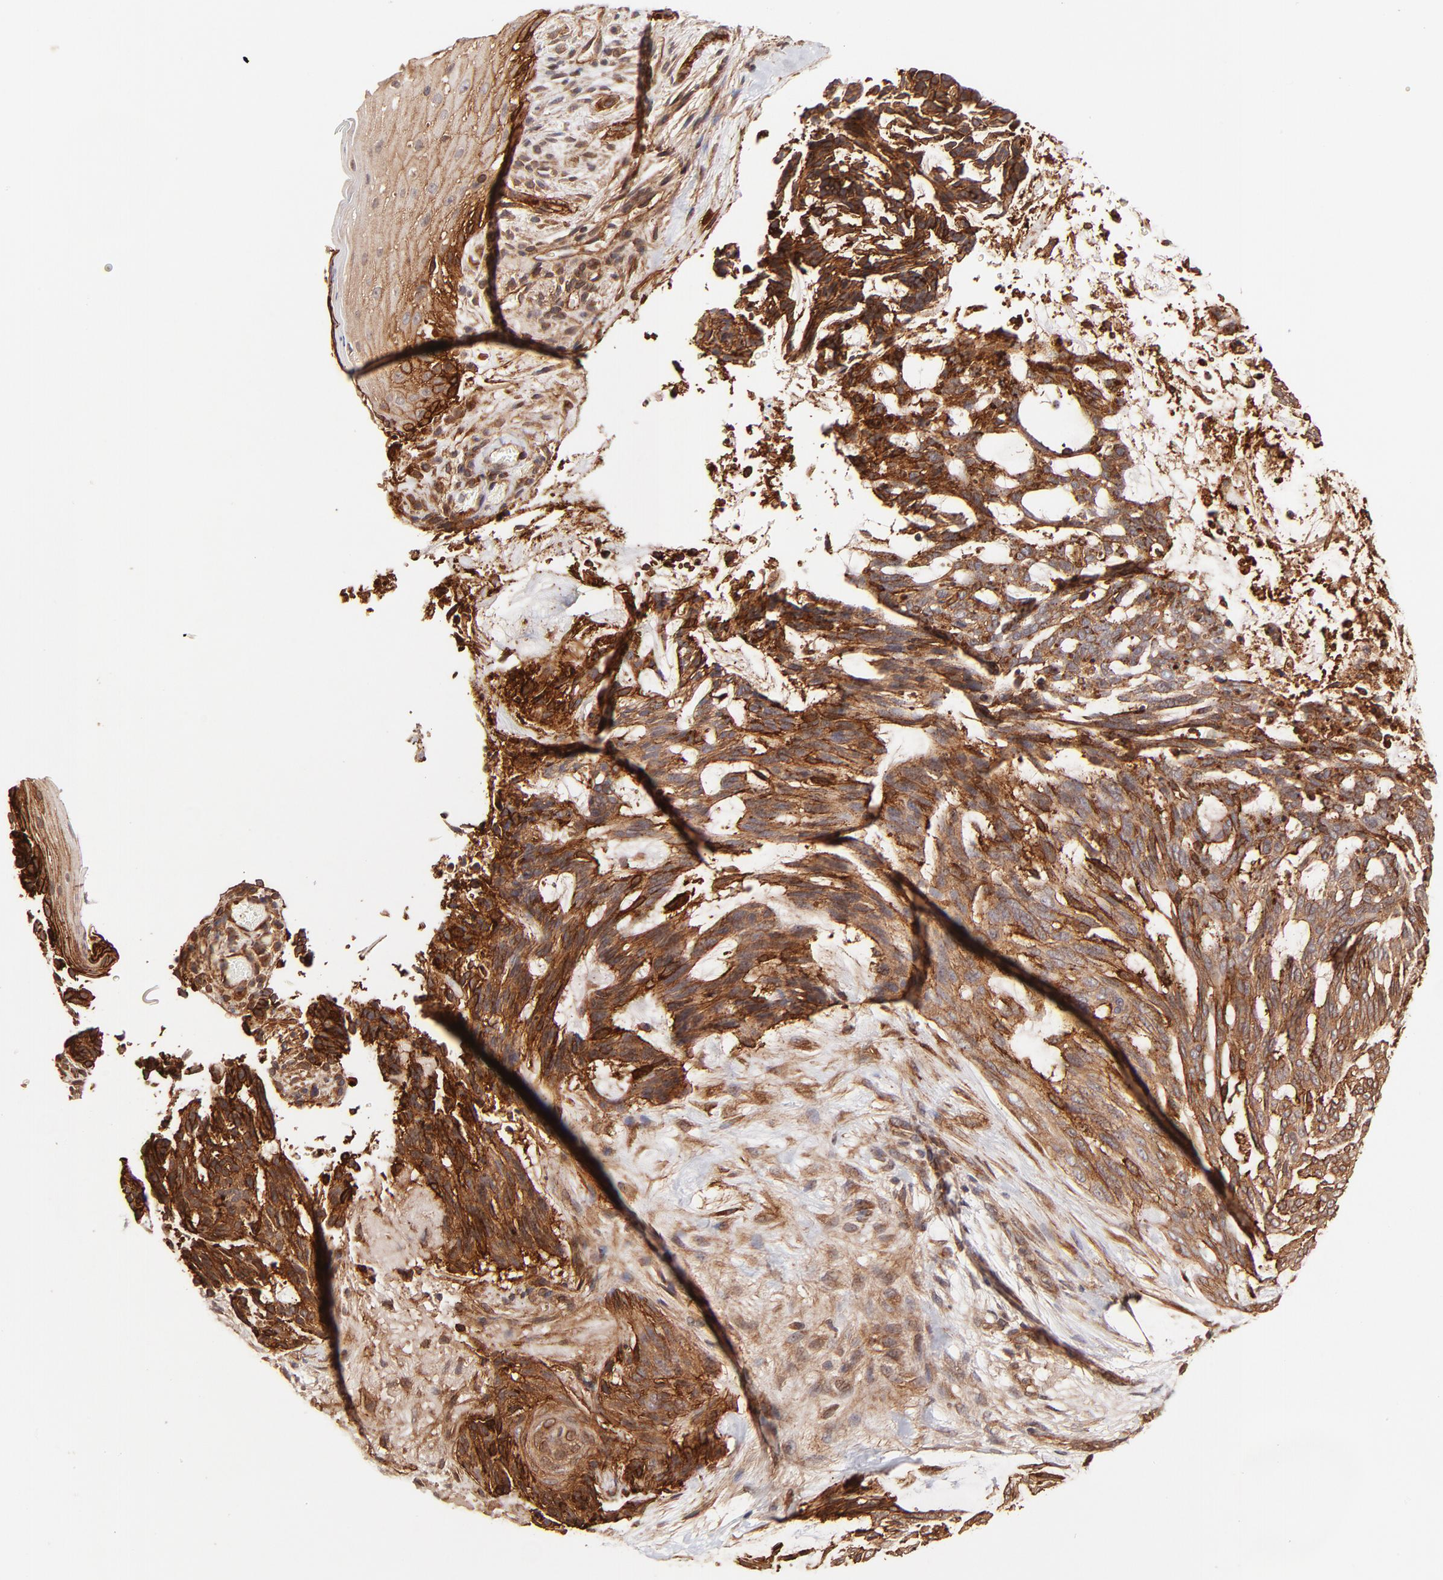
{"staining": {"intensity": "strong", "quantity": ">75%", "location": "cytoplasmic/membranous"}, "tissue": "skin cancer", "cell_type": "Tumor cells", "image_type": "cancer", "snomed": [{"axis": "morphology", "description": "Normal tissue, NOS"}, {"axis": "morphology", "description": "Basal cell carcinoma"}, {"axis": "topography", "description": "Skin"}], "caption": "Human skin cancer (basal cell carcinoma) stained with a protein marker exhibits strong staining in tumor cells.", "gene": "ITGB1", "patient": {"sex": "female", "age": 71}}